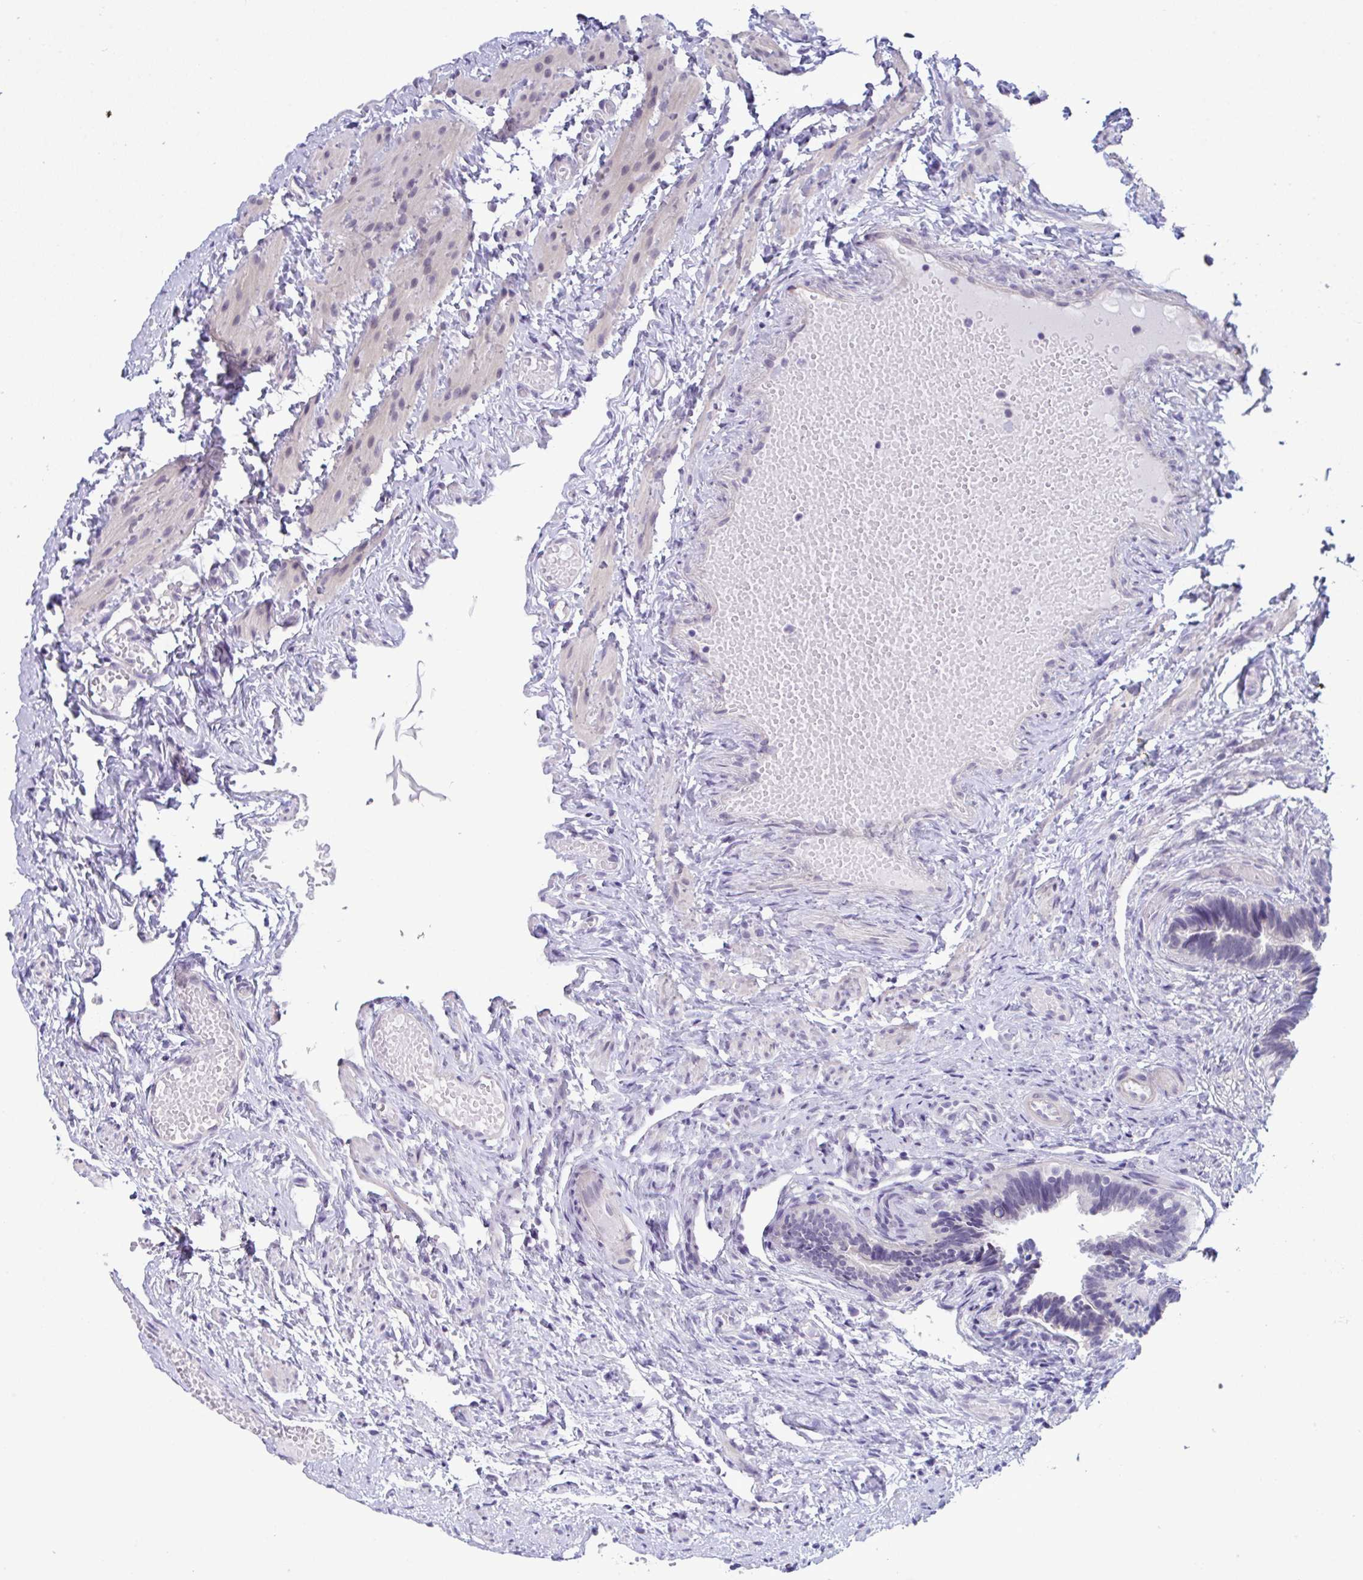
{"staining": {"intensity": "negative", "quantity": "none", "location": "none"}, "tissue": "fallopian tube", "cell_type": "Glandular cells", "image_type": "normal", "snomed": [{"axis": "morphology", "description": "Normal tissue, NOS"}, {"axis": "topography", "description": "Fallopian tube"}], "caption": "High magnification brightfield microscopy of normal fallopian tube stained with DAB (brown) and counterstained with hematoxylin (blue): glandular cells show no significant expression. (IHC, brightfield microscopy, high magnification).", "gene": "ATP6V0D2", "patient": {"sex": "female", "age": 37}}